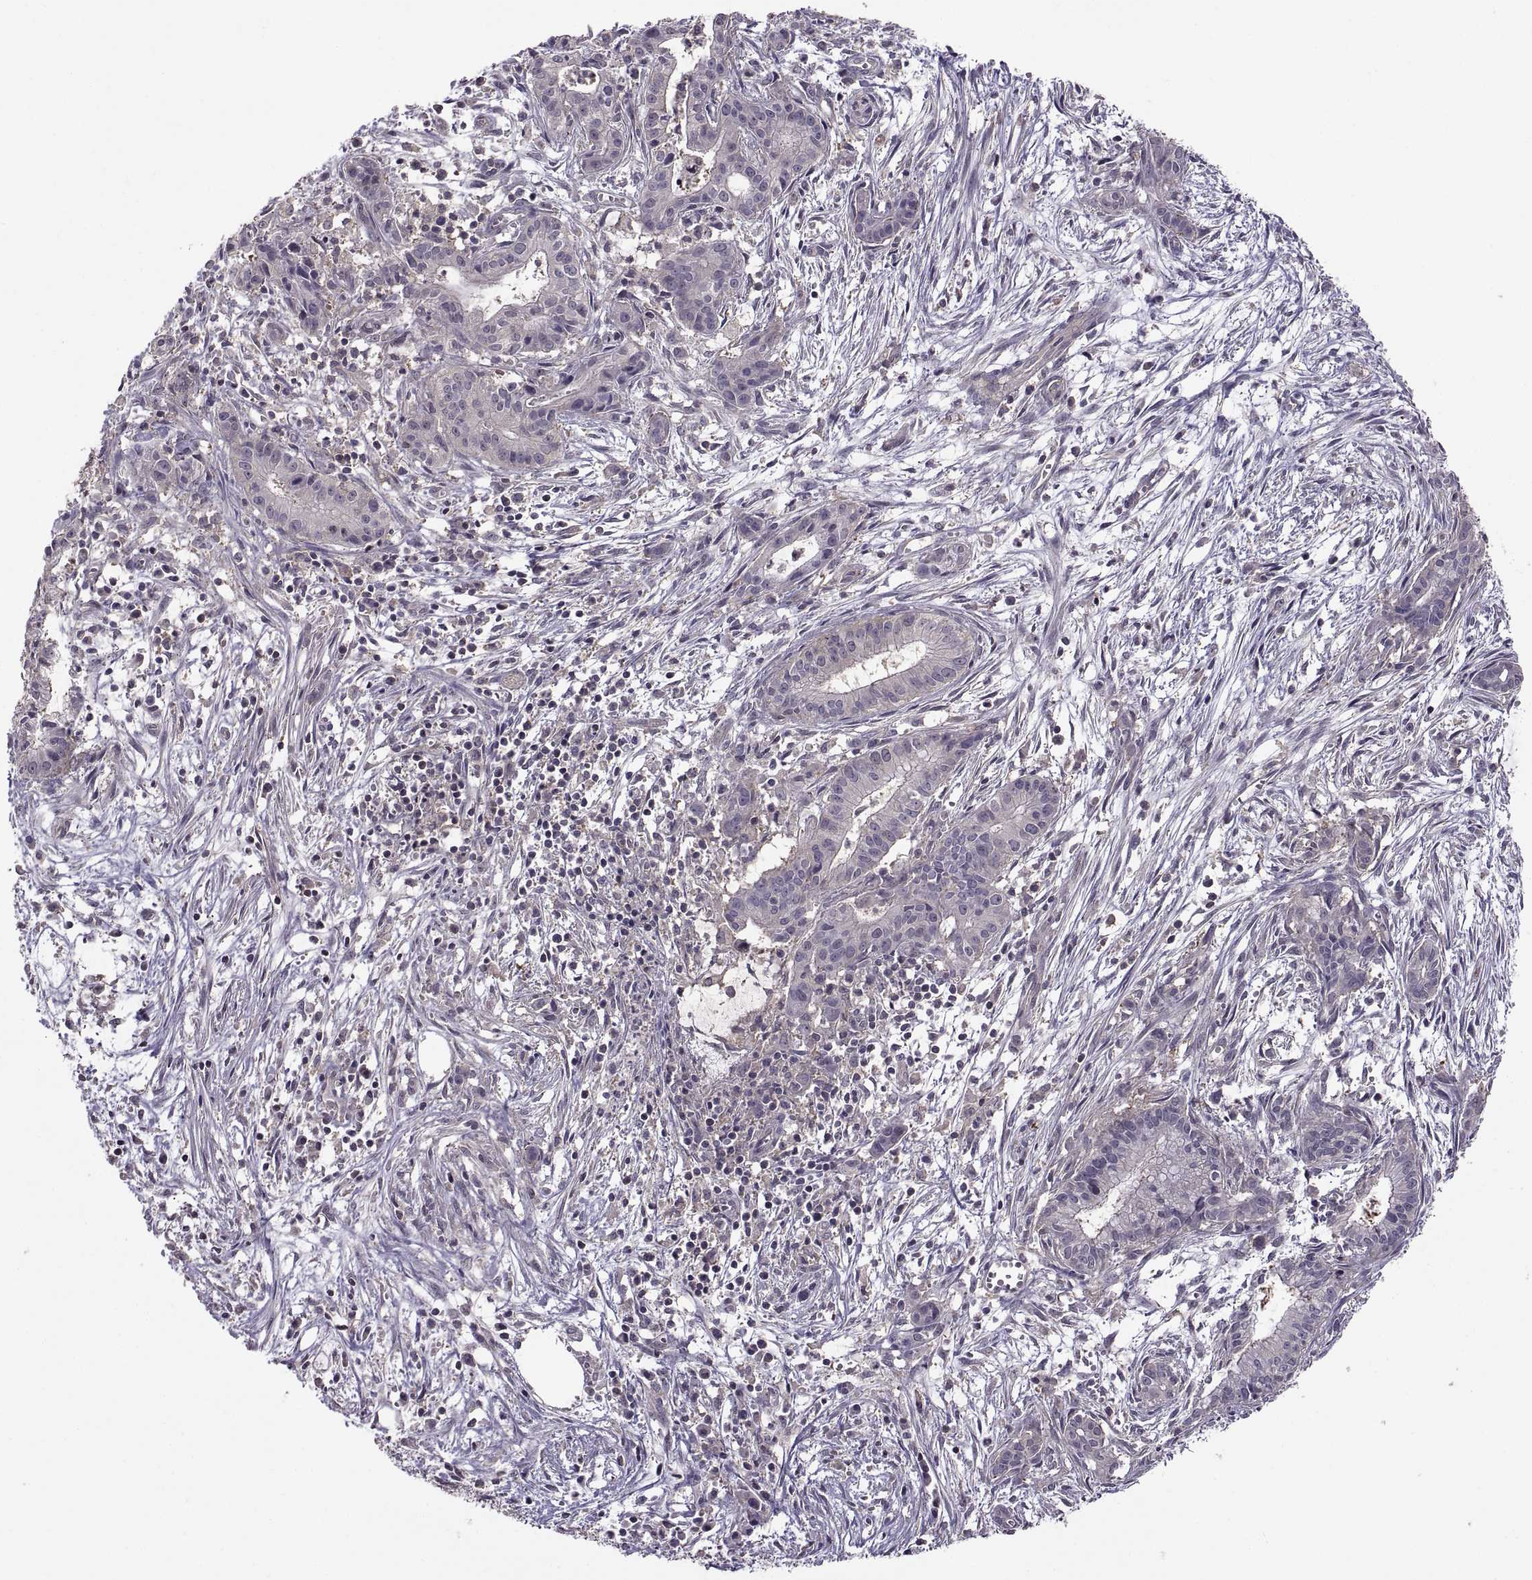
{"staining": {"intensity": "negative", "quantity": "none", "location": "none"}, "tissue": "pancreatic cancer", "cell_type": "Tumor cells", "image_type": "cancer", "snomed": [{"axis": "morphology", "description": "Adenocarcinoma, NOS"}, {"axis": "topography", "description": "Pancreas"}], "caption": "Immunohistochemical staining of pancreatic cancer (adenocarcinoma) shows no significant expression in tumor cells.", "gene": "NMNAT2", "patient": {"sex": "male", "age": 48}}